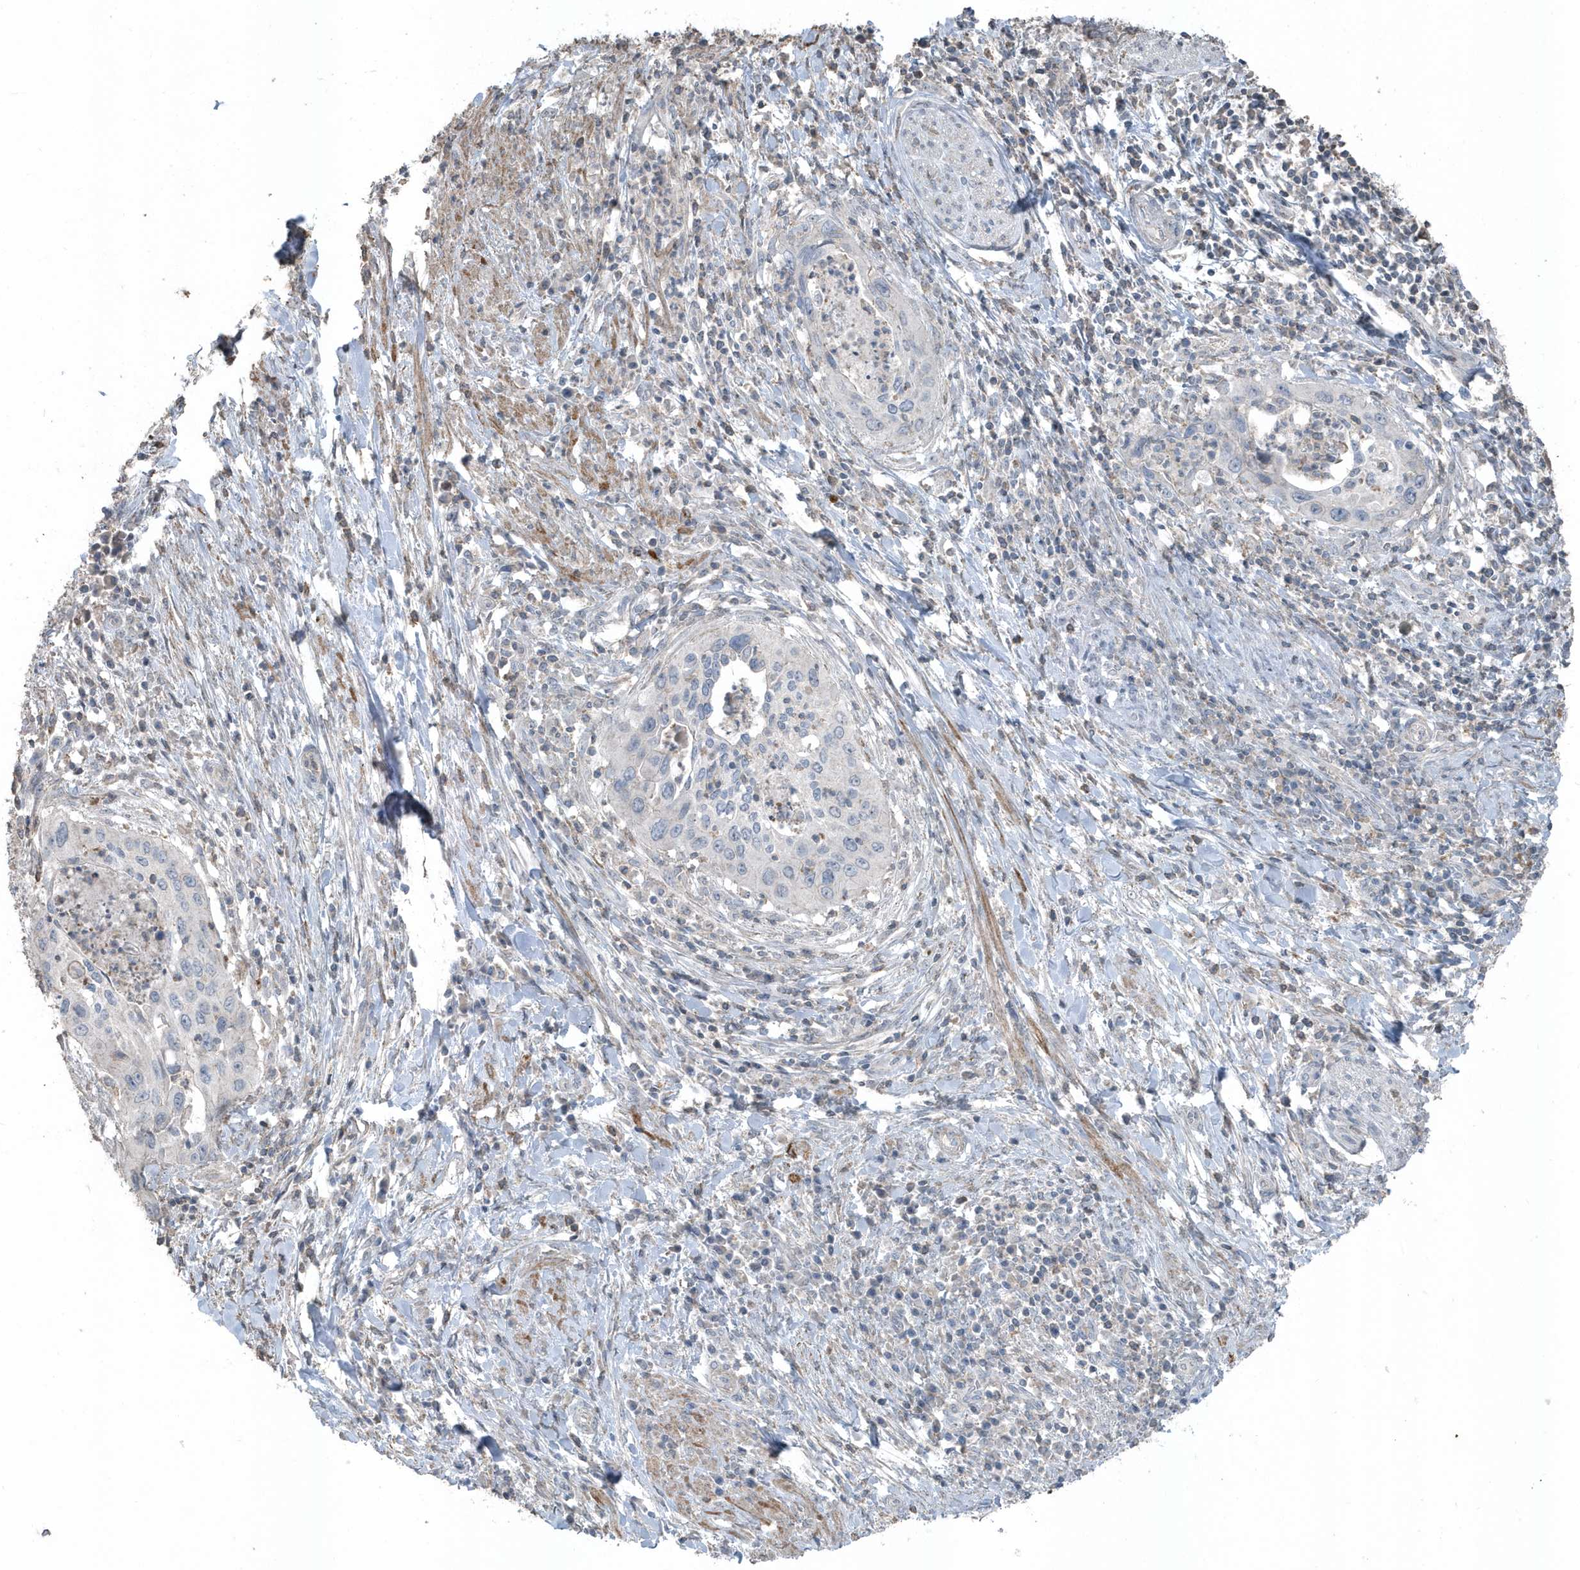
{"staining": {"intensity": "negative", "quantity": "none", "location": "none"}, "tissue": "cervical cancer", "cell_type": "Tumor cells", "image_type": "cancer", "snomed": [{"axis": "morphology", "description": "Squamous cell carcinoma, NOS"}, {"axis": "topography", "description": "Cervix"}], "caption": "This is an immunohistochemistry histopathology image of human cervical squamous cell carcinoma. There is no positivity in tumor cells.", "gene": "ACTC1", "patient": {"sex": "female", "age": 38}}